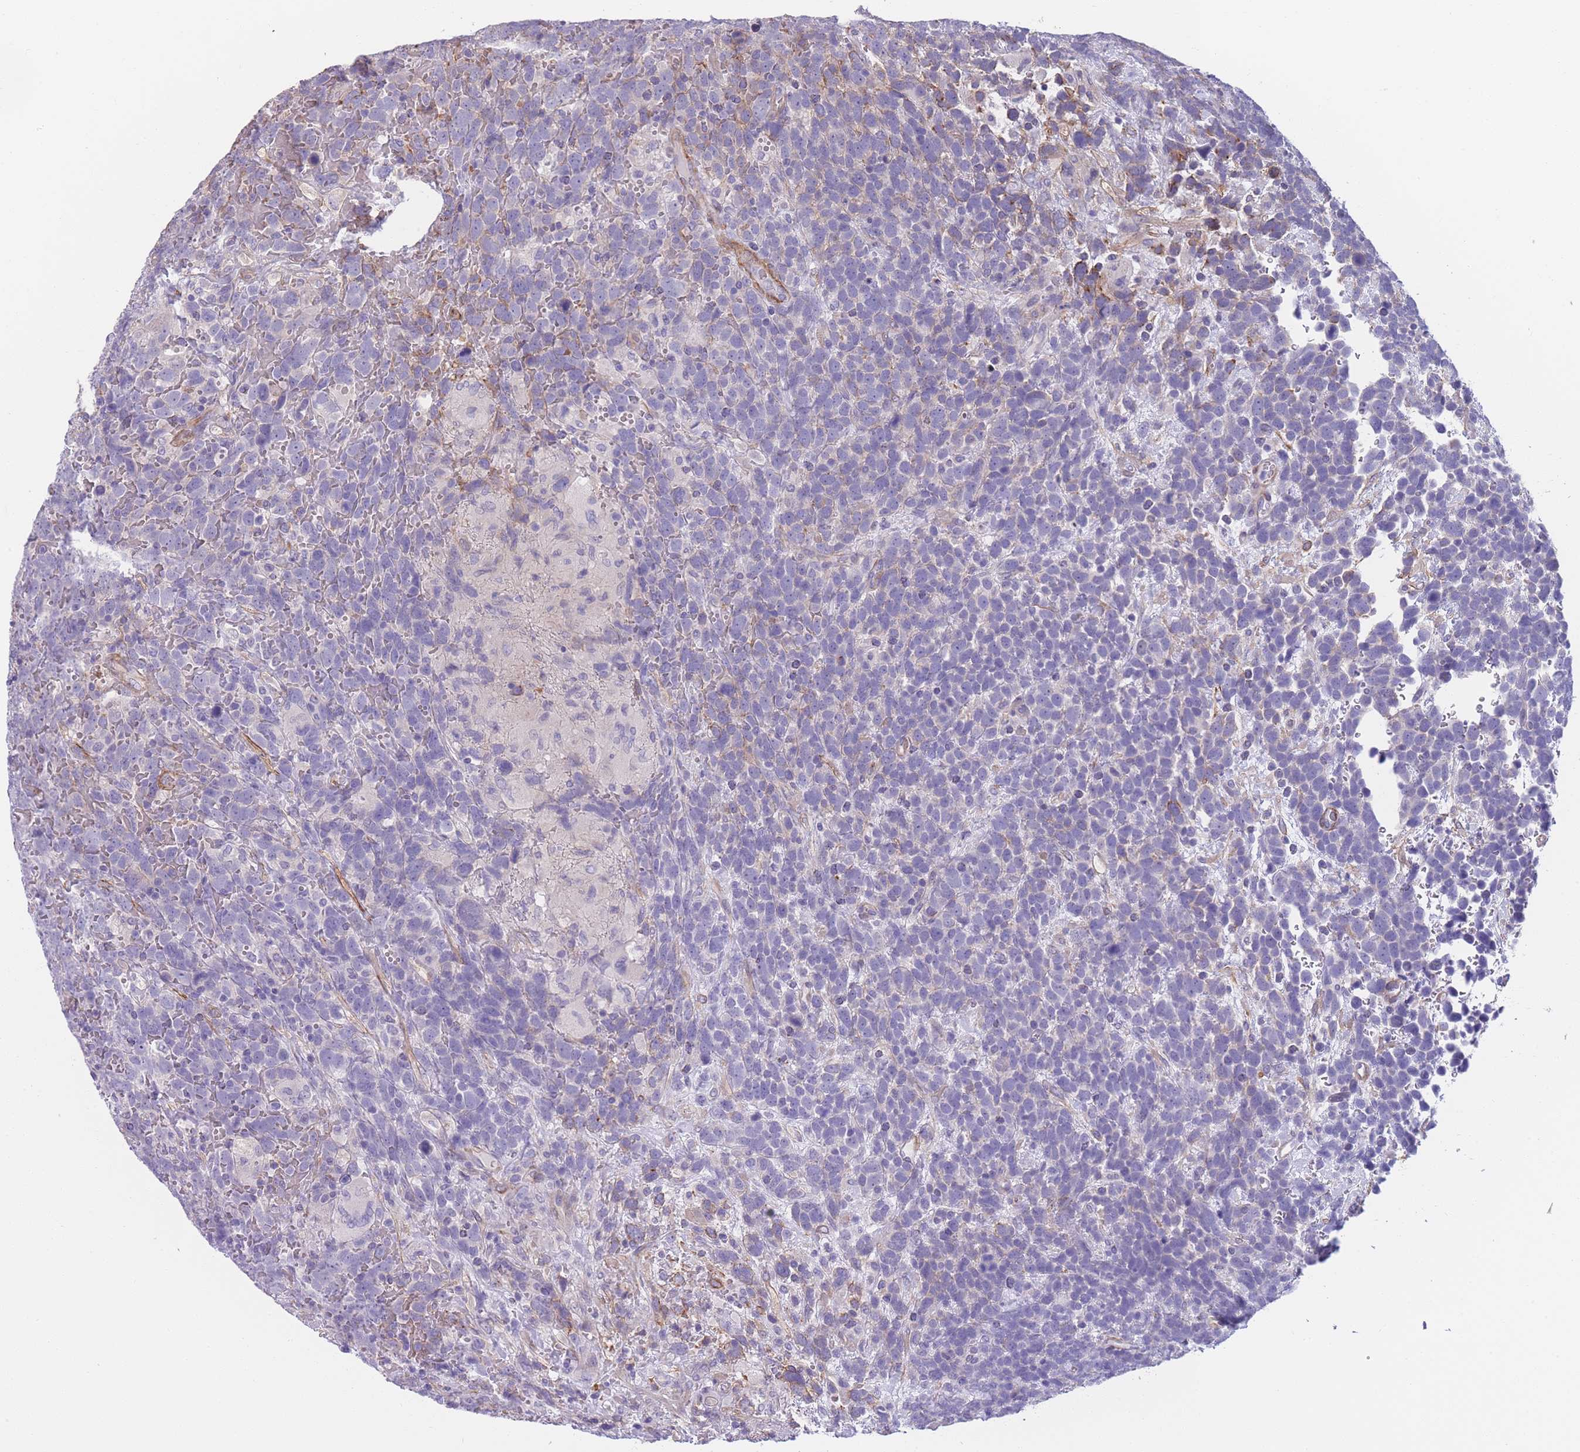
{"staining": {"intensity": "negative", "quantity": "none", "location": "none"}, "tissue": "urothelial cancer", "cell_type": "Tumor cells", "image_type": "cancer", "snomed": [{"axis": "morphology", "description": "Urothelial carcinoma, High grade"}, {"axis": "topography", "description": "Urinary bladder"}], "caption": "This is an immunohistochemistry (IHC) histopathology image of high-grade urothelial carcinoma. There is no staining in tumor cells.", "gene": "FAM124A", "patient": {"sex": "female", "age": 82}}